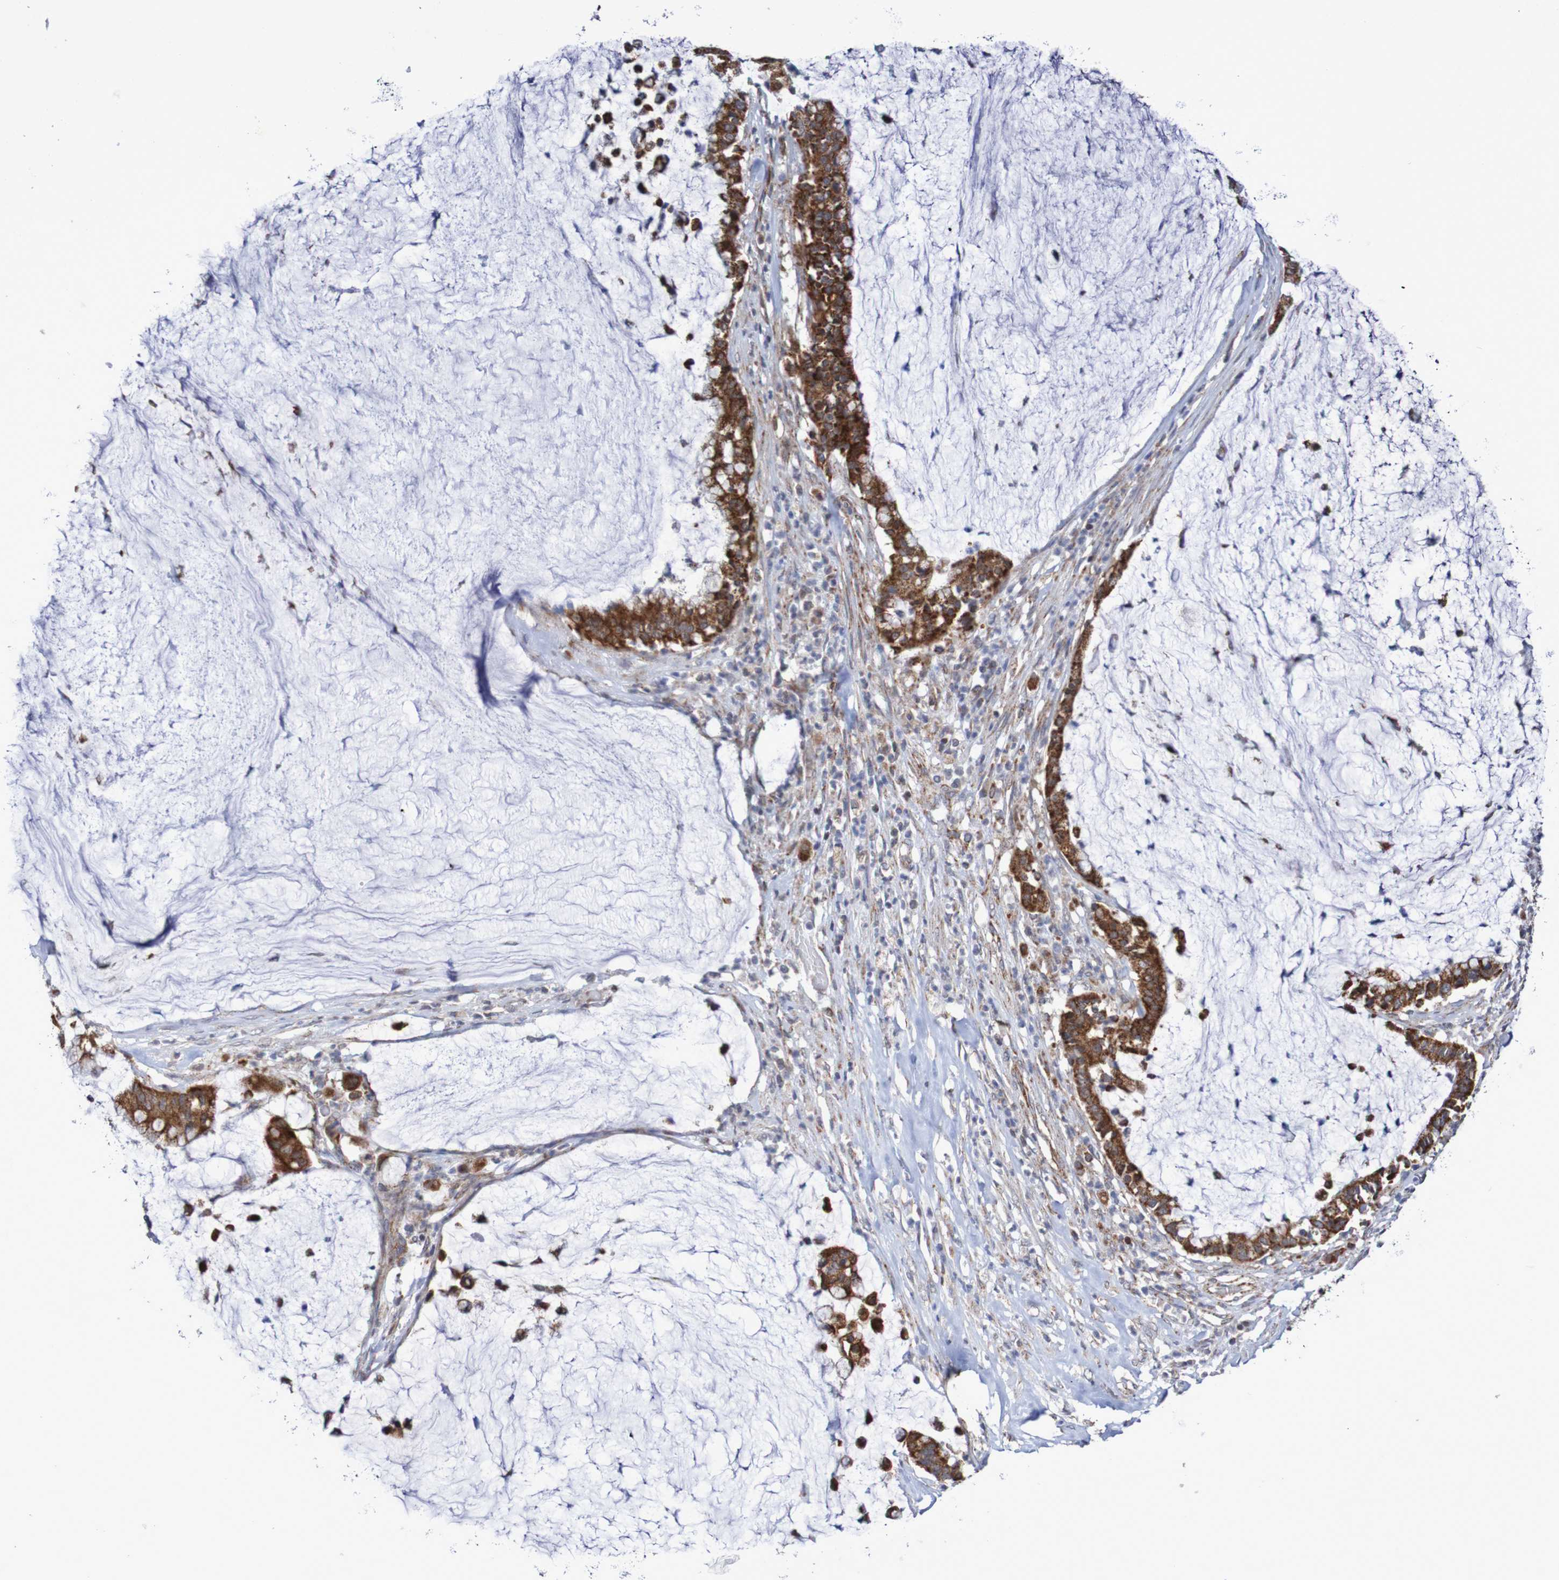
{"staining": {"intensity": "strong", "quantity": ">75%", "location": "cytoplasmic/membranous"}, "tissue": "pancreatic cancer", "cell_type": "Tumor cells", "image_type": "cancer", "snomed": [{"axis": "morphology", "description": "Adenocarcinoma, NOS"}, {"axis": "topography", "description": "Pancreas"}], "caption": "Strong cytoplasmic/membranous expression for a protein is appreciated in approximately >75% of tumor cells of pancreatic adenocarcinoma using IHC.", "gene": "DVL1", "patient": {"sex": "male", "age": 41}}